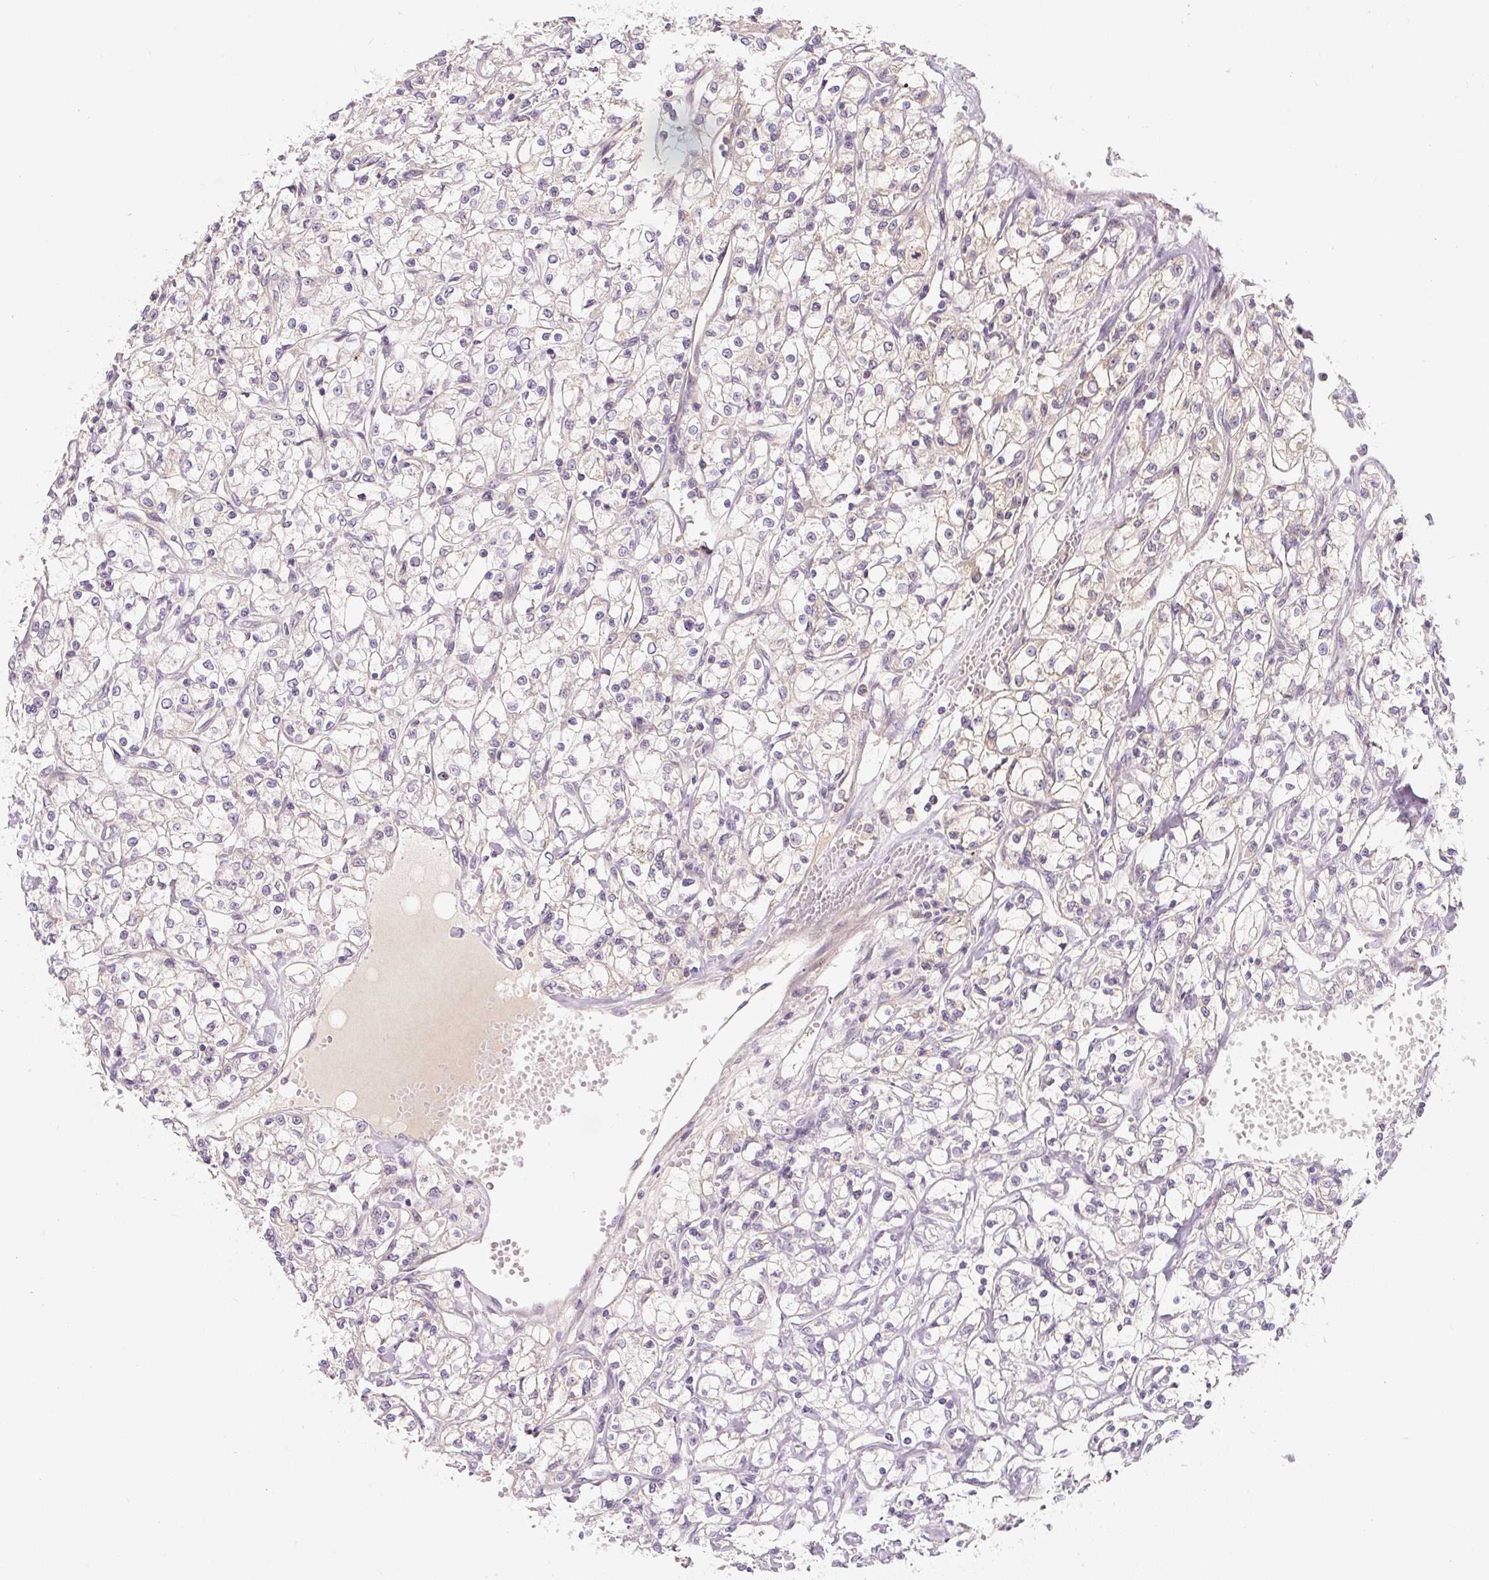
{"staining": {"intensity": "negative", "quantity": "none", "location": "none"}, "tissue": "renal cancer", "cell_type": "Tumor cells", "image_type": "cancer", "snomed": [{"axis": "morphology", "description": "Adenocarcinoma, NOS"}, {"axis": "topography", "description": "Kidney"}], "caption": "Protein analysis of renal cancer exhibits no significant staining in tumor cells.", "gene": "PWWP3B", "patient": {"sex": "female", "age": 59}}